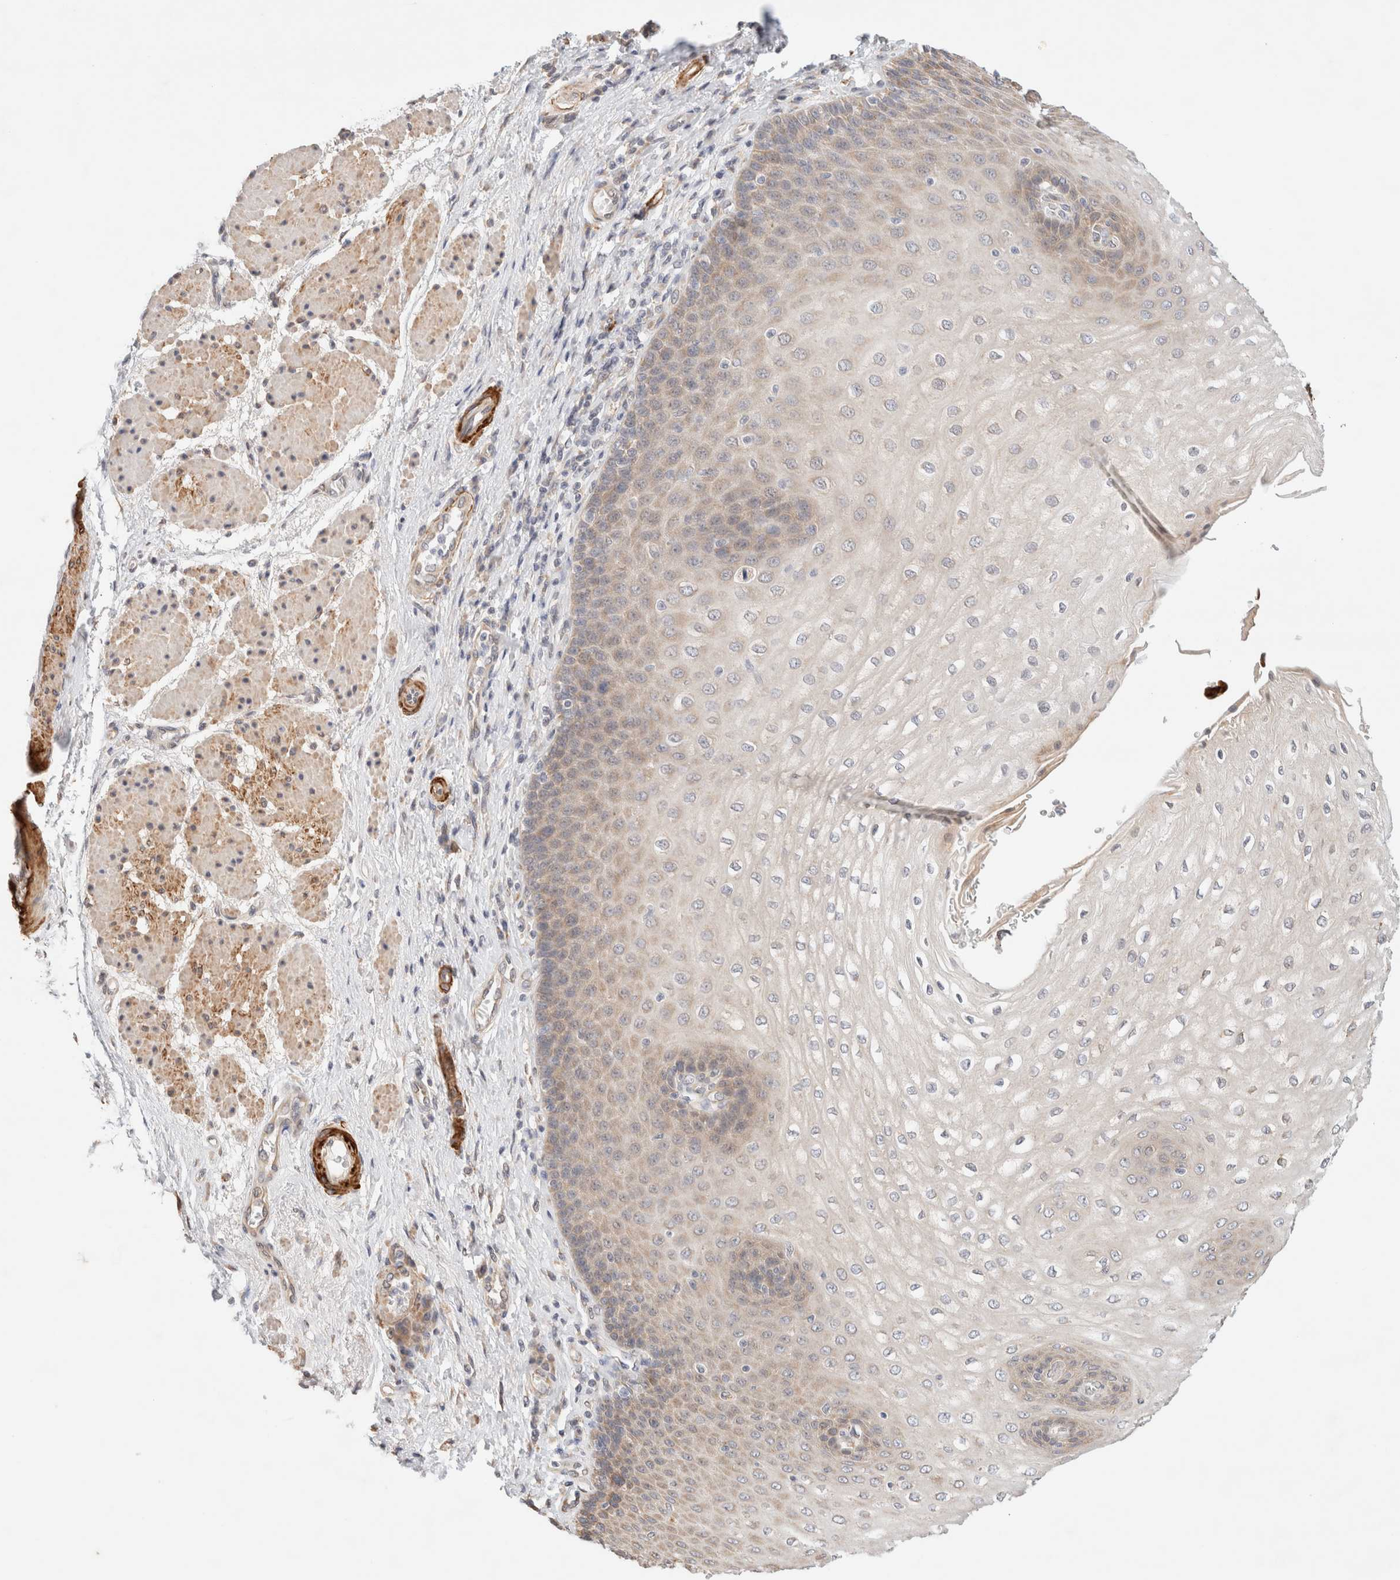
{"staining": {"intensity": "weak", "quantity": ">75%", "location": "cytoplasmic/membranous,nuclear"}, "tissue": "esophagus", "cell_type": "Squamous epithelial cells", "image_type": "normal", "snomed": [{"axis": "morphology", "description": "Normal tissue, NOS"}, {"axis": "topography", "description": "Esophagus"}], "caption": "Immunohistochemical staining of normal esophagus shows low levels of weak cytoplasmic/membranous,nuclear expression in about >75% of squamous epithelial cells.", "gene": "RRP15", "patient": {"sex": "male", "age": 54}}